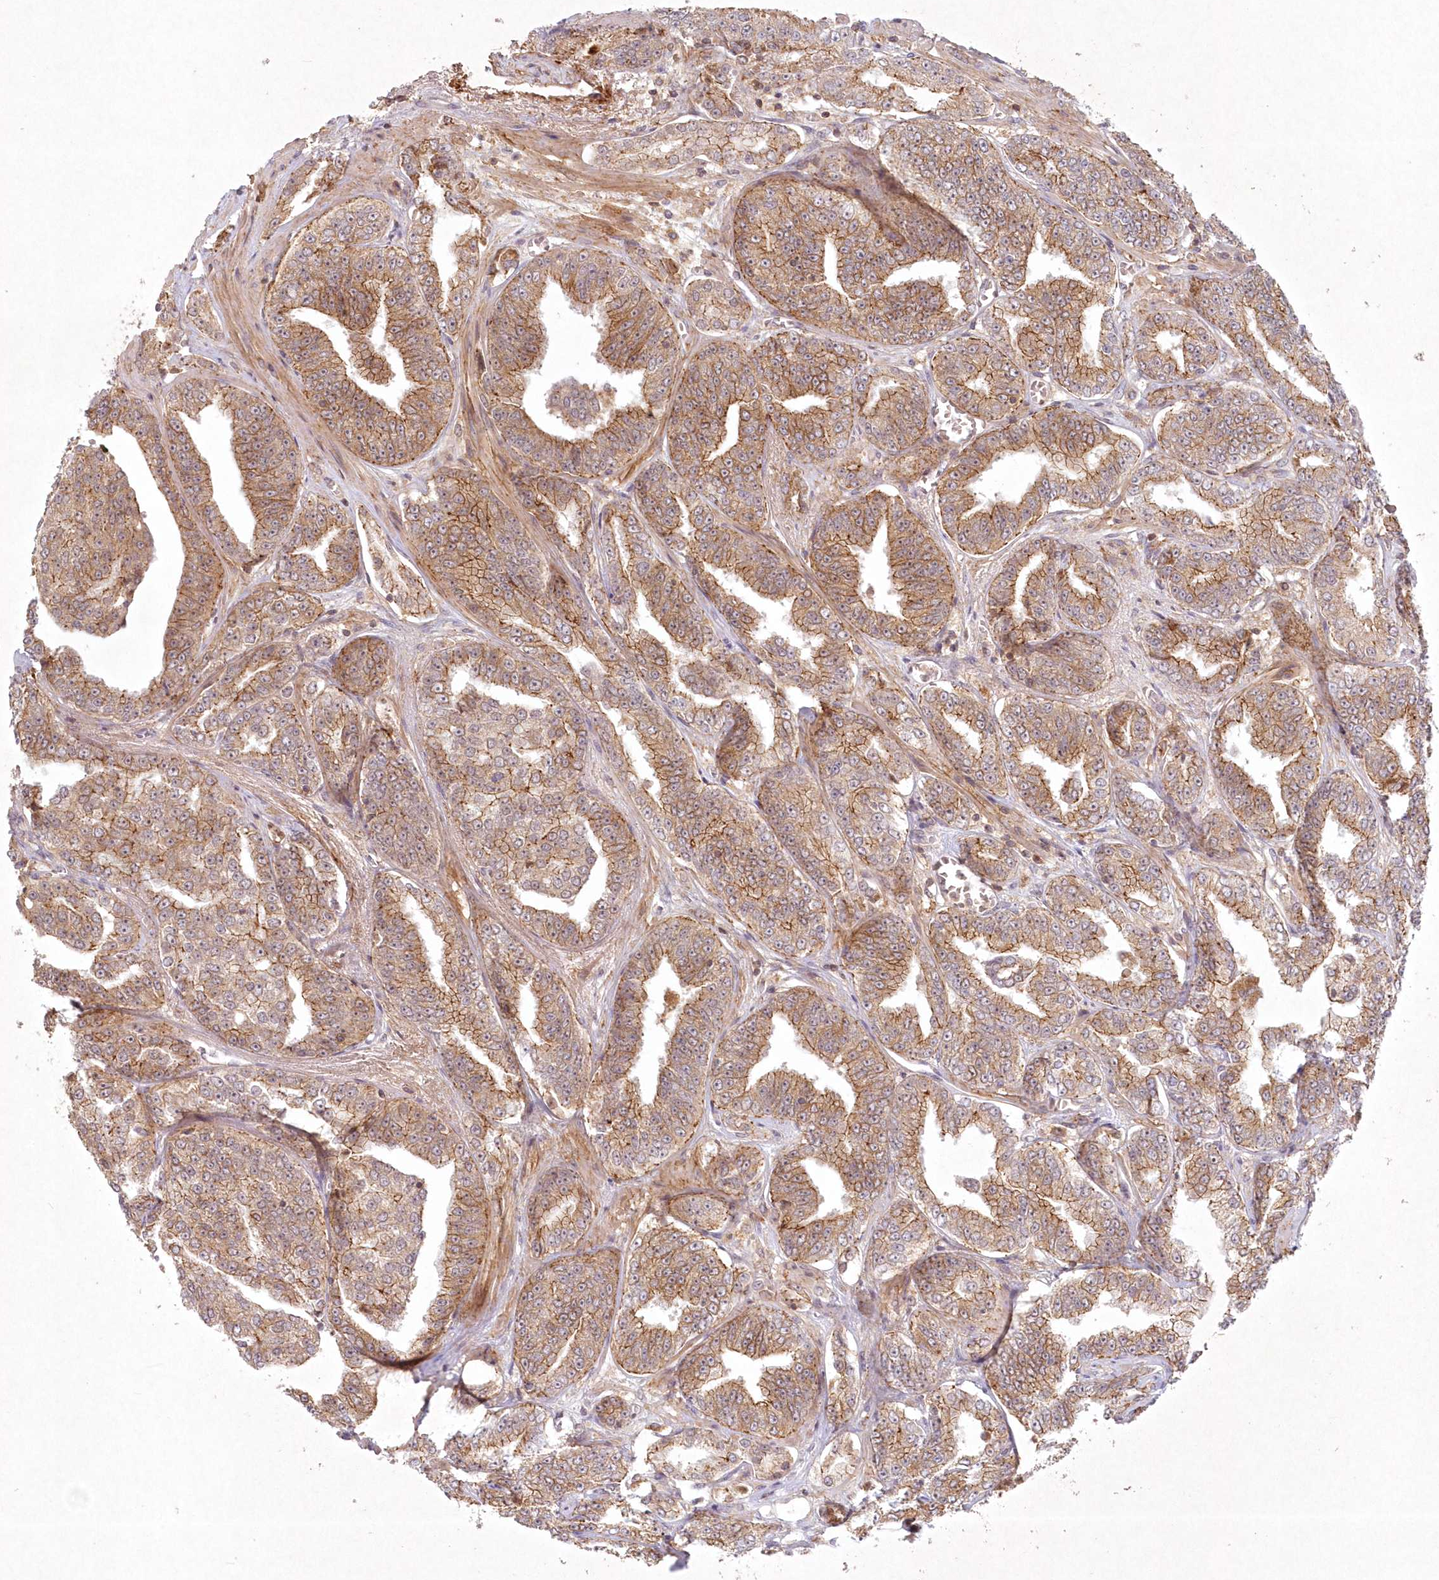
{"staining": {"intensity": "moderate", "quantity": ">75%", "location": "cytoplasmic/membranous,nuclear"}, "tissue": "prostate cancer", "cell_type": "Tumor cells", "image_type": "cancer", "snomed": [{"axis": "morphology", "description": "Adenocarcinoma, High grade"}, {"axis": "topography", "description": "Prostate"}], "caption": "Immunohistochemistry of human prostate cancer reveals medium levels of moderate cytoplasmic/membranous and nuclear staining in approximately >75% of tumor cells.", "gene": "TOGARAM2", "patient": {"sex": "male", "age": 71}}